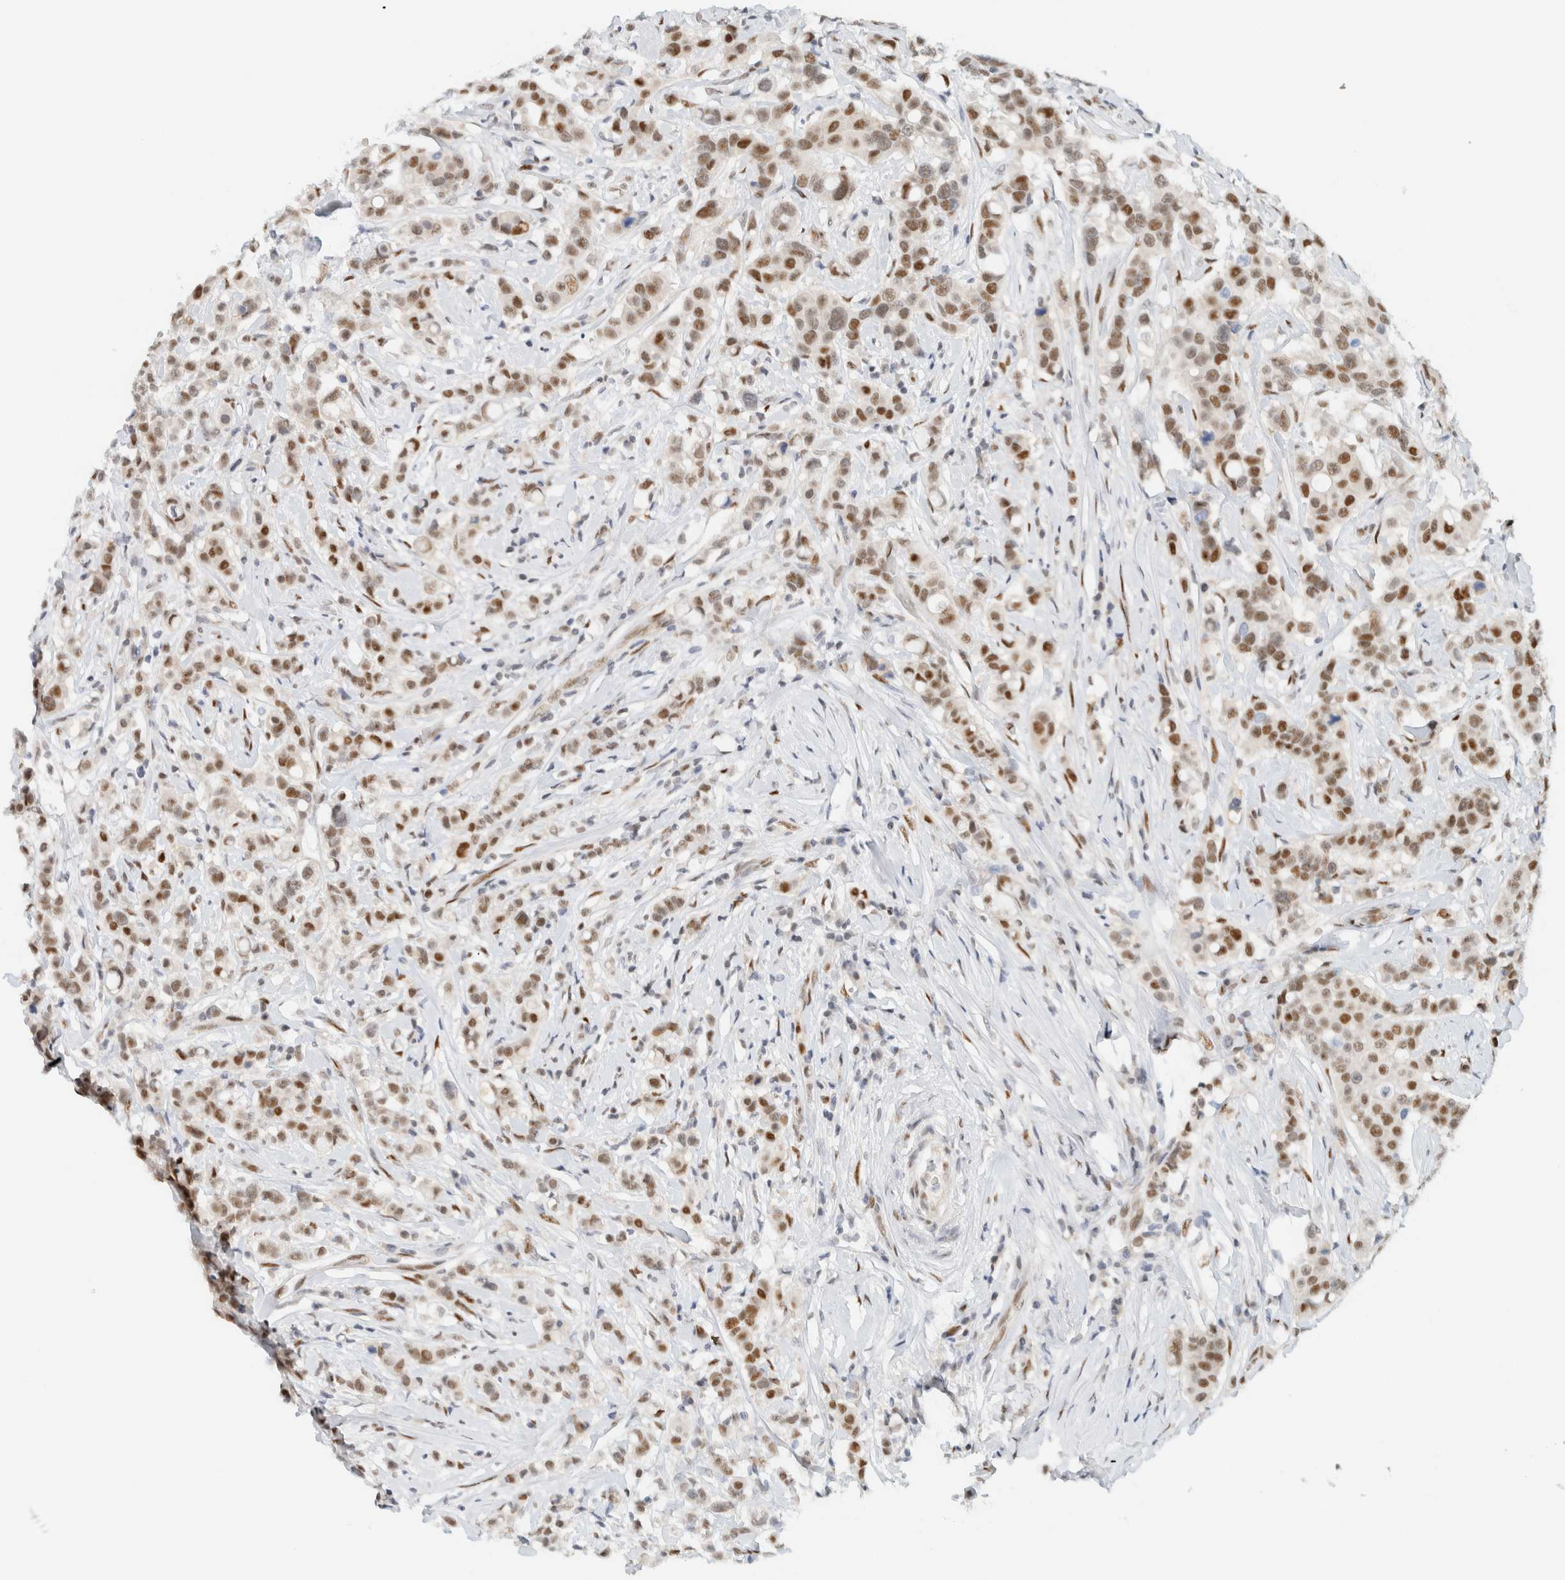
{"staining": {"intensity": "moderate", "quantity": ">75%", "location": "nuclear"}, "tissue": "breast cancer", "cell_type": "Tumor cells", "image_type": "cancer", "snomed": [{"axis": "morphology", "description": "Duct carcinoma"}, {"axis": "topography", "description": "Breast"}], "caption": "DAB immunohistochemical staining of breast cancer shows moderate nuclear protein expression in approximately >75% of tumor cells. Nuclei are stained in blue.", "gene": "ZNF683", "patient": {"sex": "female", "age": 27}}